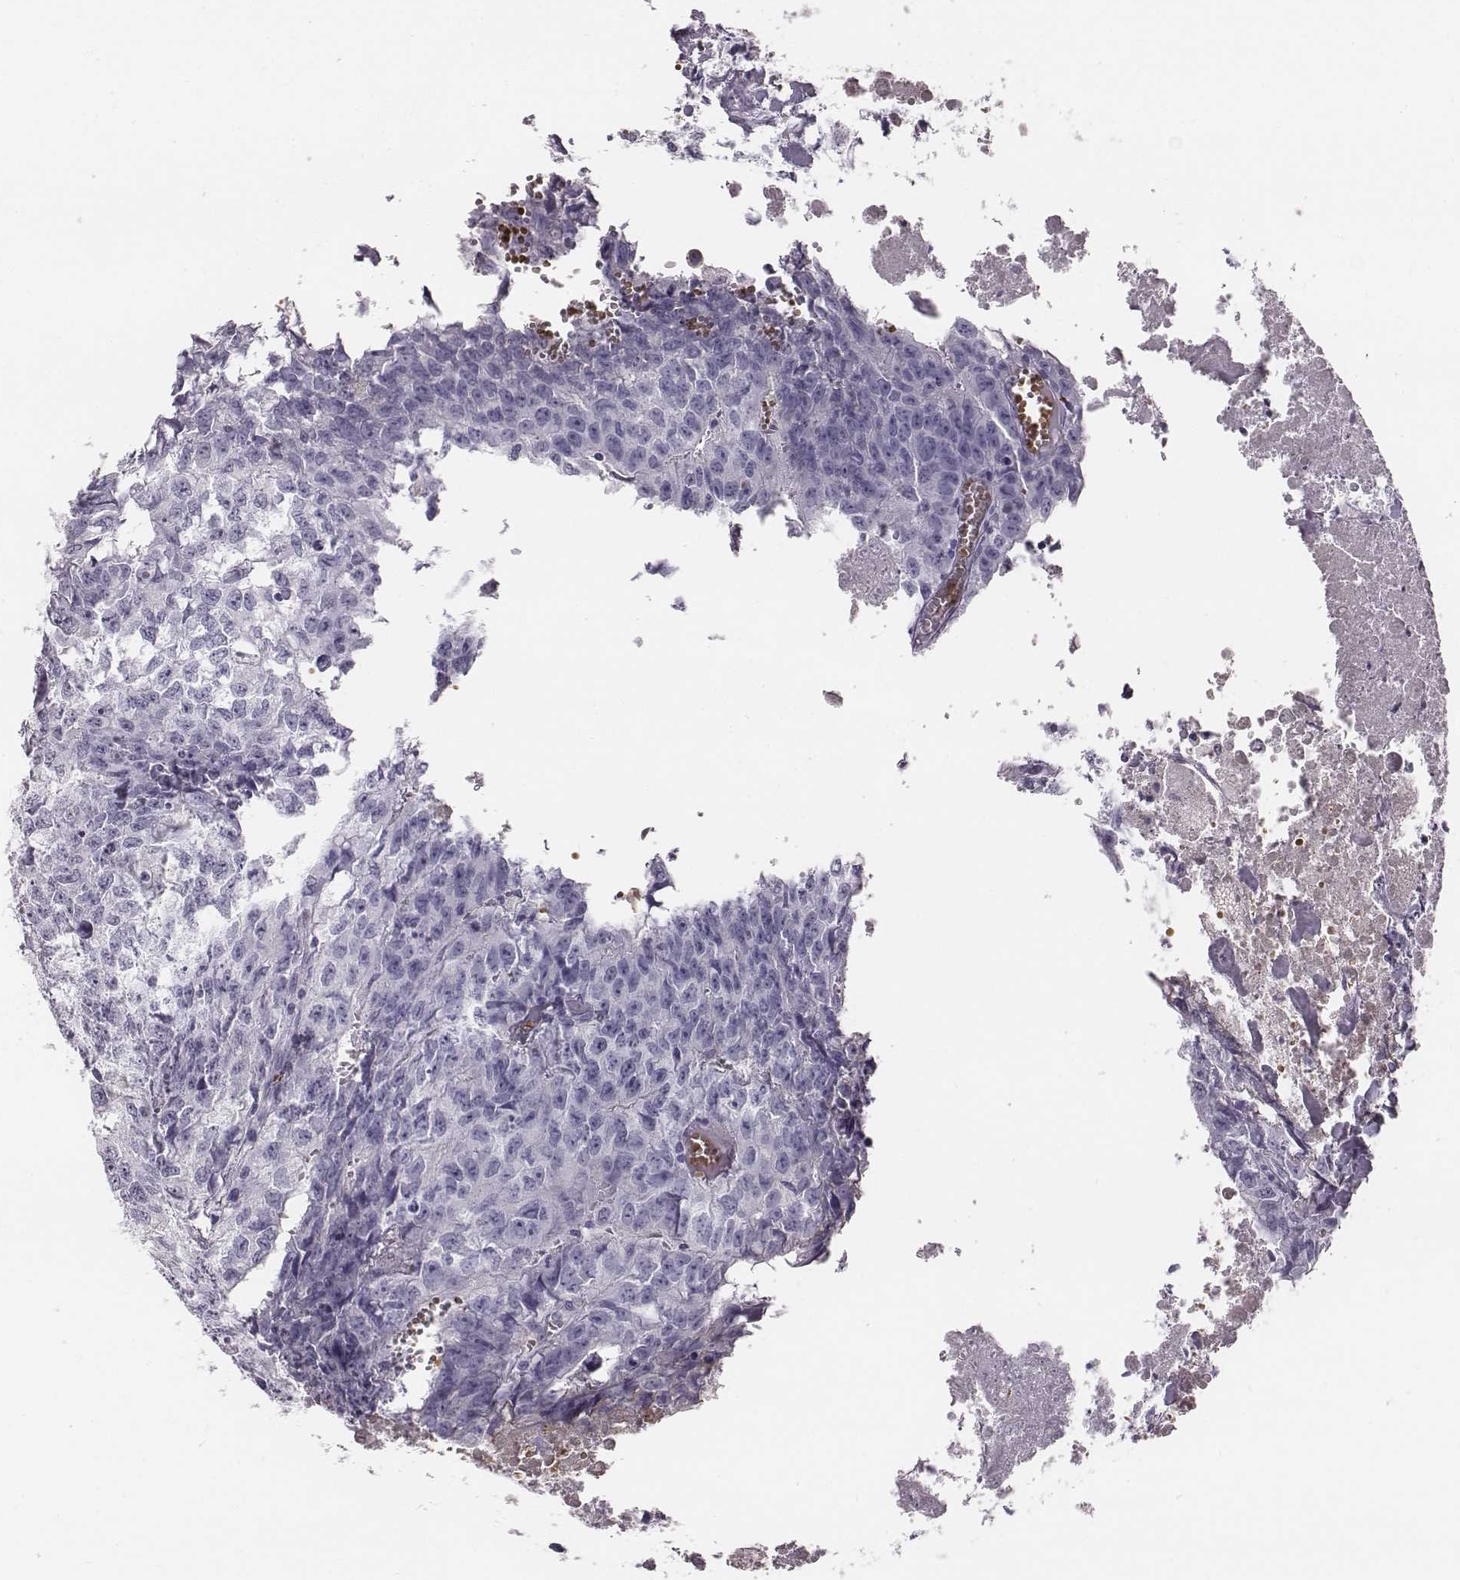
{"staining": {"intensity": "negative", "quantity": "none", "location": "none"}, "tissue": "testis cancer", "cell_type": "Tumor cells", "image_type": "cancer", "snomed": [{"axis": "morphology", "description": "Carcinoma, Embryonal, NOS"}, {"axis": "morphology", "description": "Teratoma, malignant, NOS"}, {"axis": "topography", "description": "Testis"}], "caption": "The immunohistochemistry (IHC) histopathology image has no significant staining in tumor cells of testis cancer (embryonal carcinoma) tissue.", "gene": "HBZ", "patient": {"sex": "male", "age": 24}}